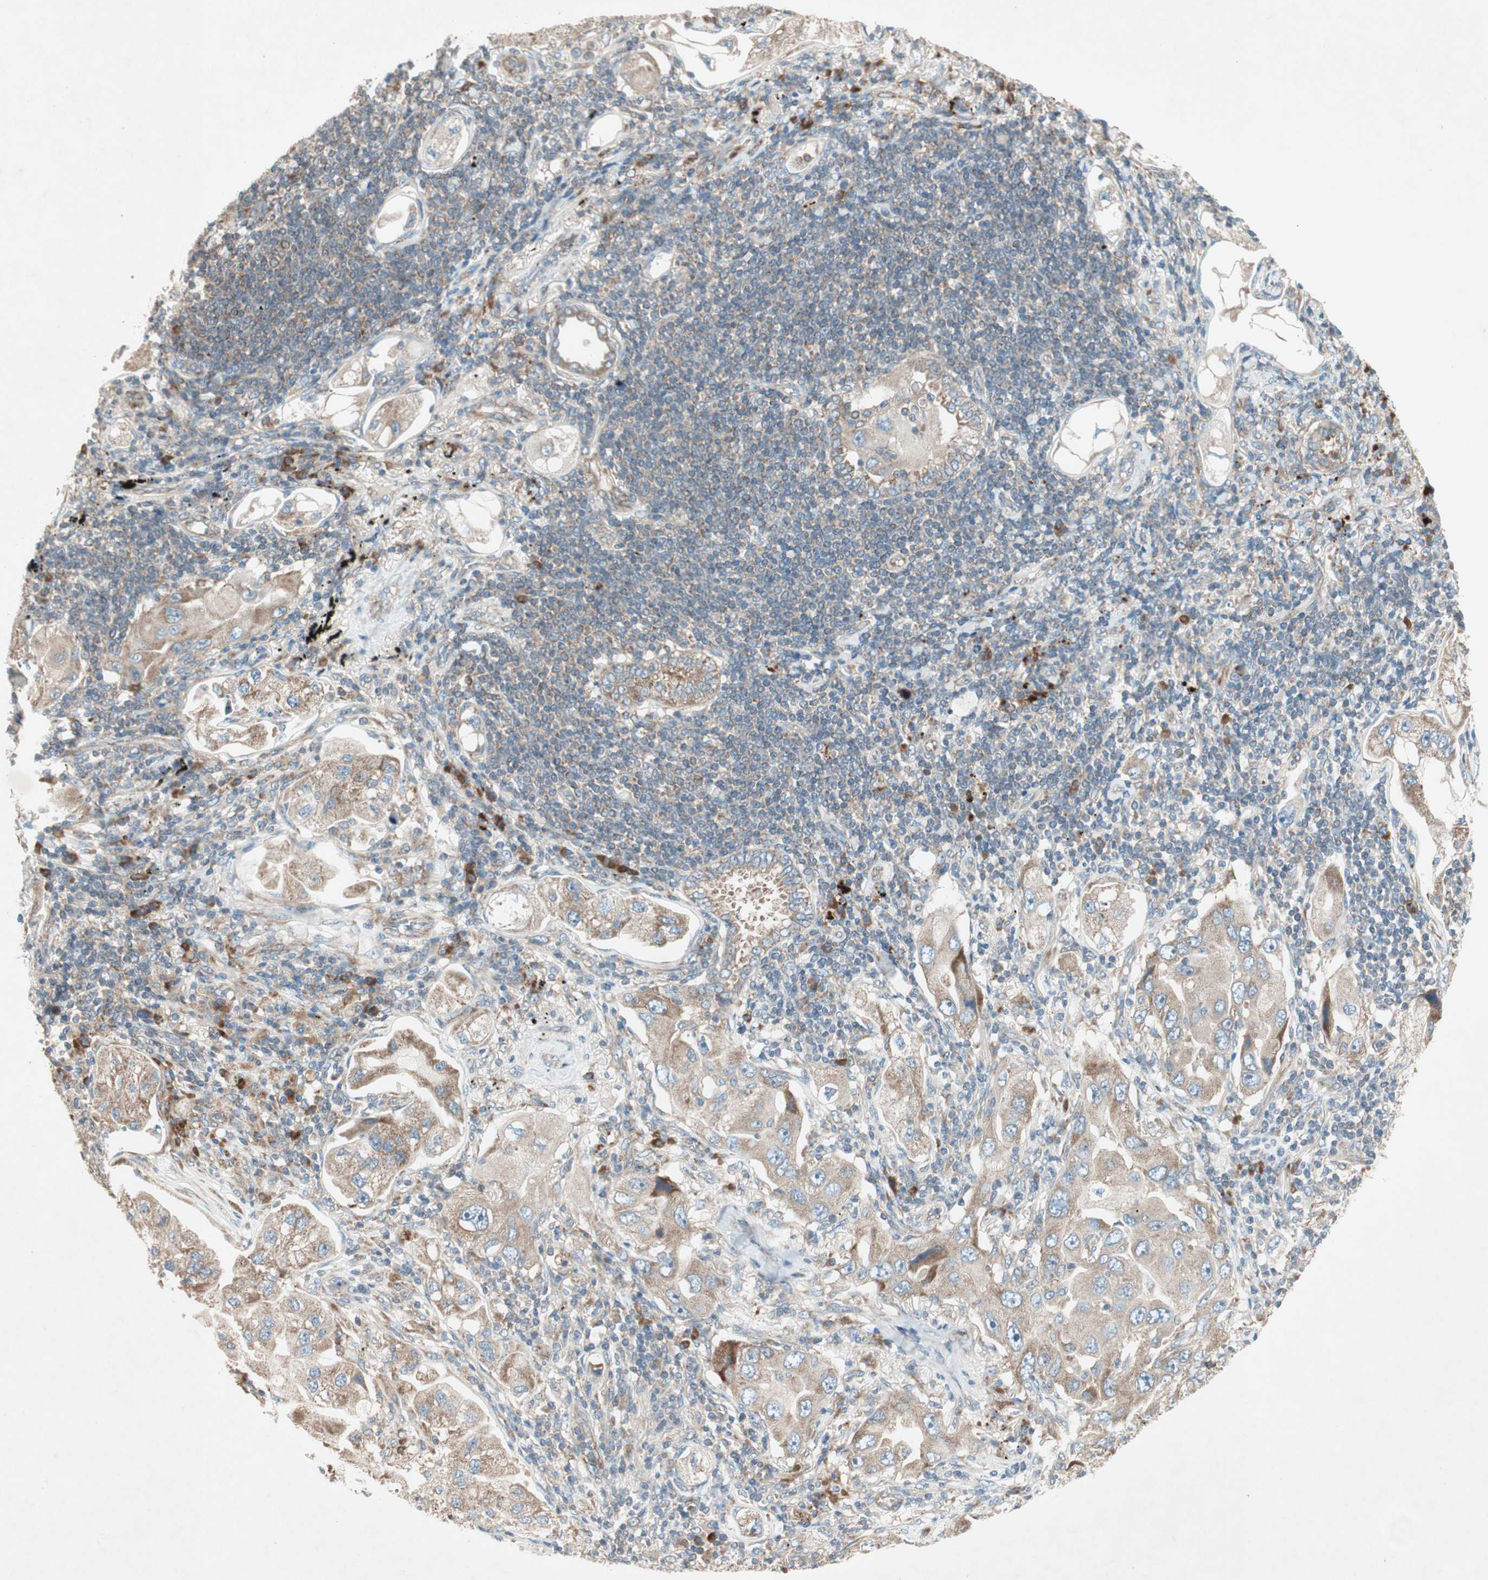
{"staining": {"intensity": "moderate", "quantity": ">75%", "location": "cytoplasmic/membranous"}, "tissue": "lung cancer", "cell_type": "Tumor cells", "image_type": "cancer", "snomed": [{"axis": "morphology", "description": "Adenocarcinoma, NOS"}, {"axis": "topography", "description": "Lung"}], "caption": "Protein expression analysis of lung adenocarcinoma shows moderate cytoplasmic/membranous staining in approximately >75% of tumor cells.", "gene": "RPL23", "patient": {"sex": "female", "age": 65}}